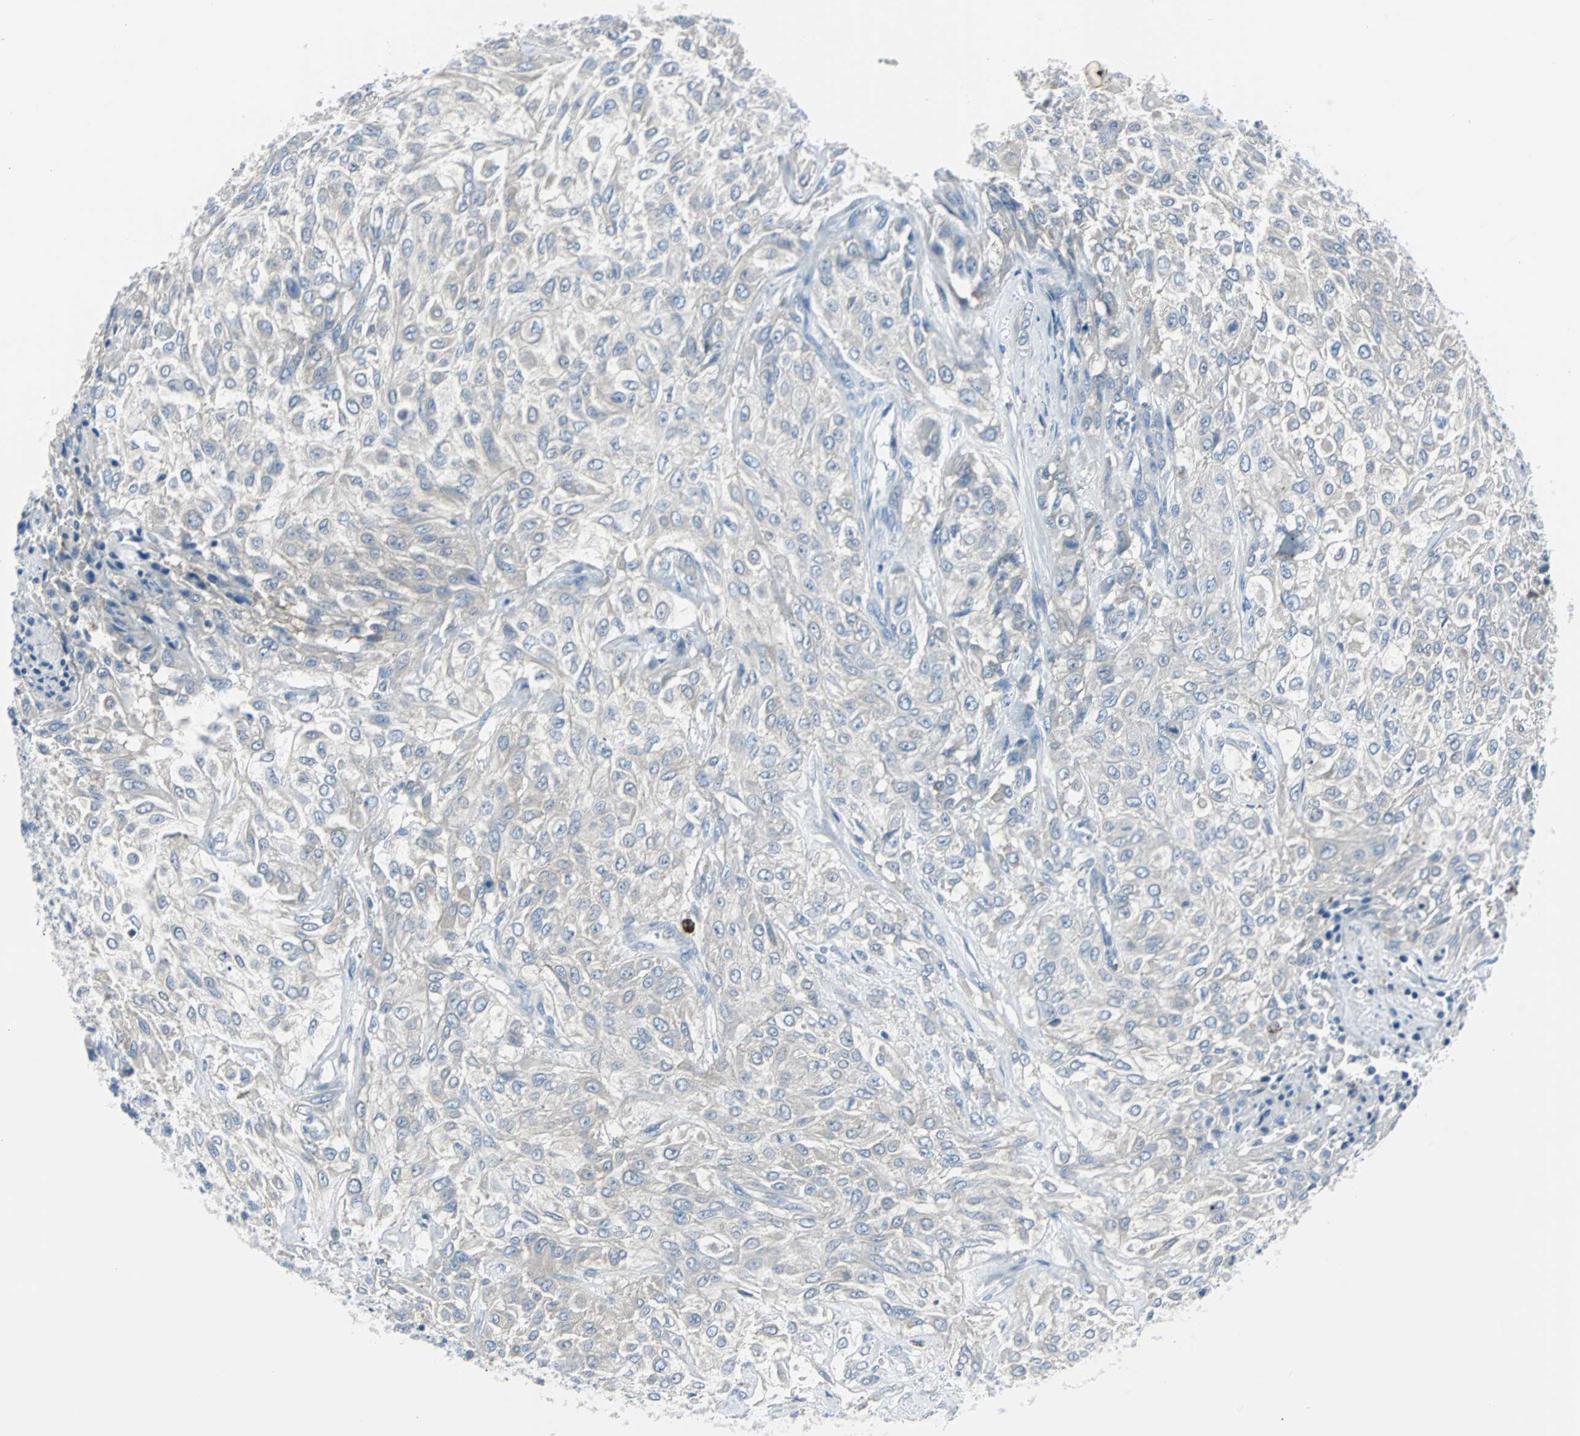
{"staining": {"intensity": "negative", "quantity": "none", "location": "none"}, "tissue": "urothelial cancer", "cell_type": "Tumor cells", "image_type": "cancer", "snomed": [{"axis": "morphology", "description": "Urothelial carcinoma, High grade"}, {"axis": "topography", "description": "Urinary bladder"}], "caption": "Immunohistochemical staining of urothelial cancer displays no significant expression in tumor cells. Nuclei are stained in blue.", "gene": "RASA1", "patient": {"sex": "male", "age": 57}}